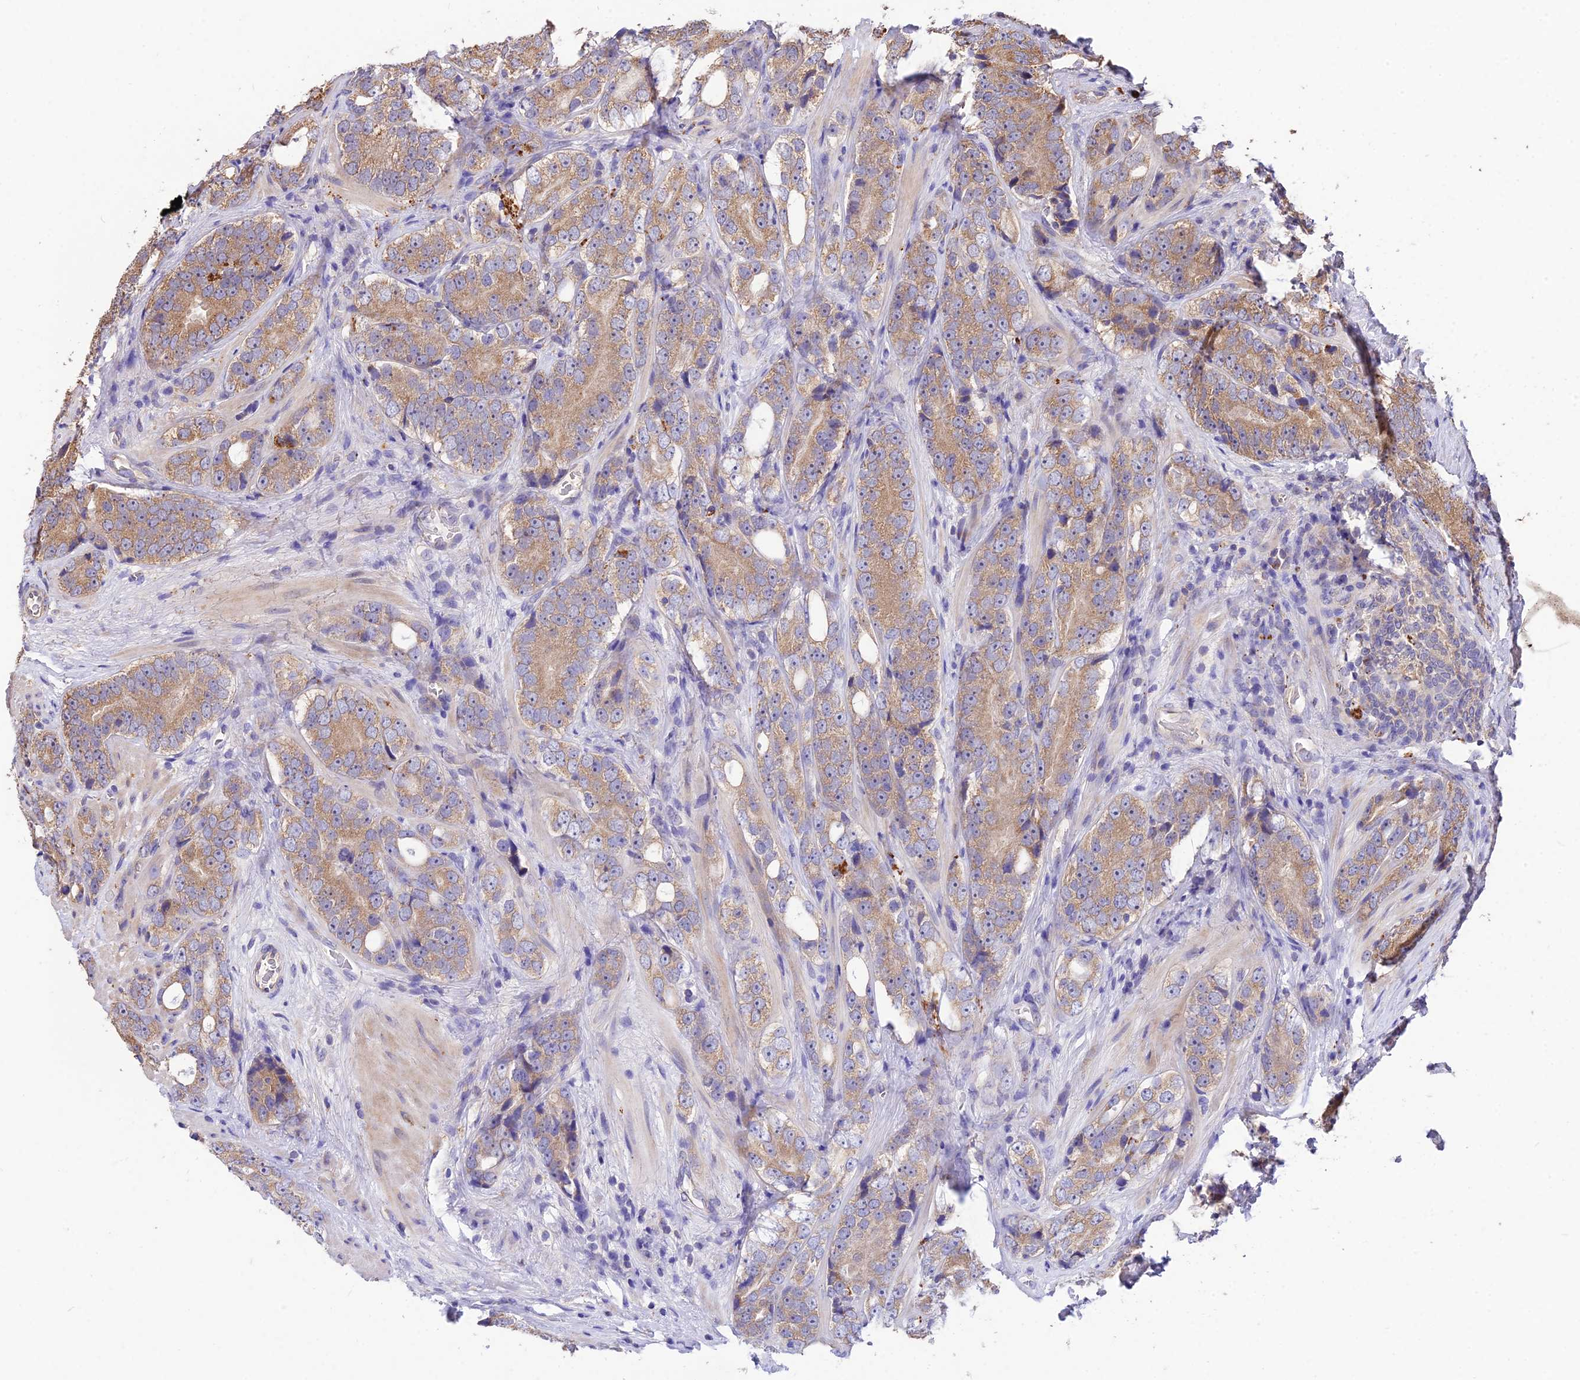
{"staining": {"intensity": "moderate", "quantity": ">75%", "location": "cytoplasmic/membranous"}, "tissue": "prostate cancer", "cell_type": "Tumor cells", "image_type": "cancer", "snomed": [{"axis": "morphology", "description": "Adenocarcinoma, High grade"}, {"axis": "topography", "description": "Prostate"}], "caption": "DAB (3,3'-diaminobenzidine) immunohistochemical staining of human prostate adenocarcinoma (high-grade) displays moderate cytoplasmic/membranous protein positivity in about >75% of tumor cells.", "gene": "SDHD", "patient": {"sex": "male", "age": 56}}